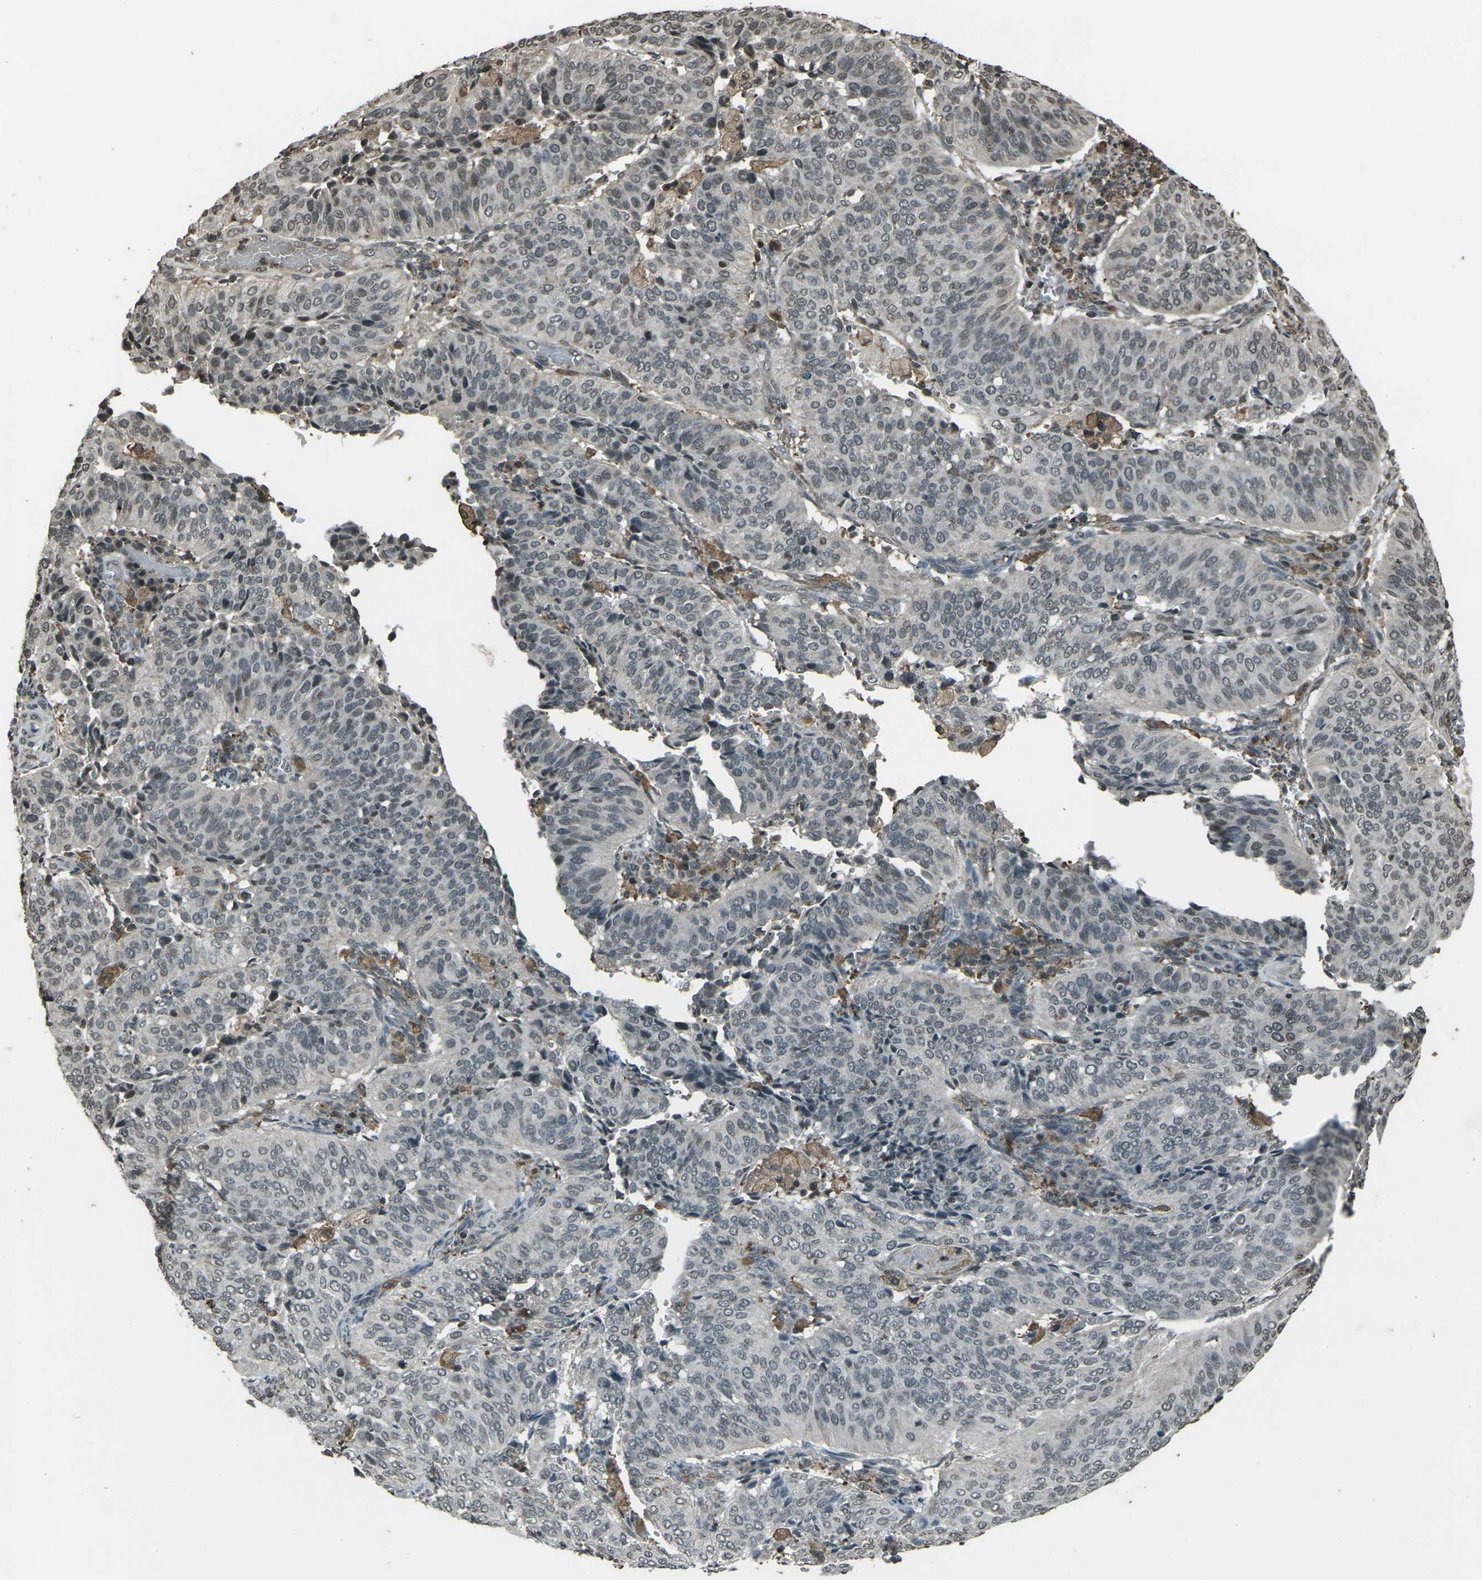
{"staining": {"intensity": "weak", "quantity": "<25%", "location": "nuclear"}, "tissue": "cervical cancer", "cell_type": "Tumor cells", "image_type": "cancer", "snomed": [{"axis": "morphology", "description": "Normal tissue, NOS"}, {"axis": "morphology", "description": "Squamous cell carcinoma, NOS"}, {"axis": "topography", "description": "Cervix"}], "caption": "A high-resolution micrograph shows immunohistochemistry (IHC) staining of cervical squamous cell carcinoma, which shows no significant staining in tumor cells.", "gene": "PRPF8", "patient": {"sex": "female", "age": 39}}